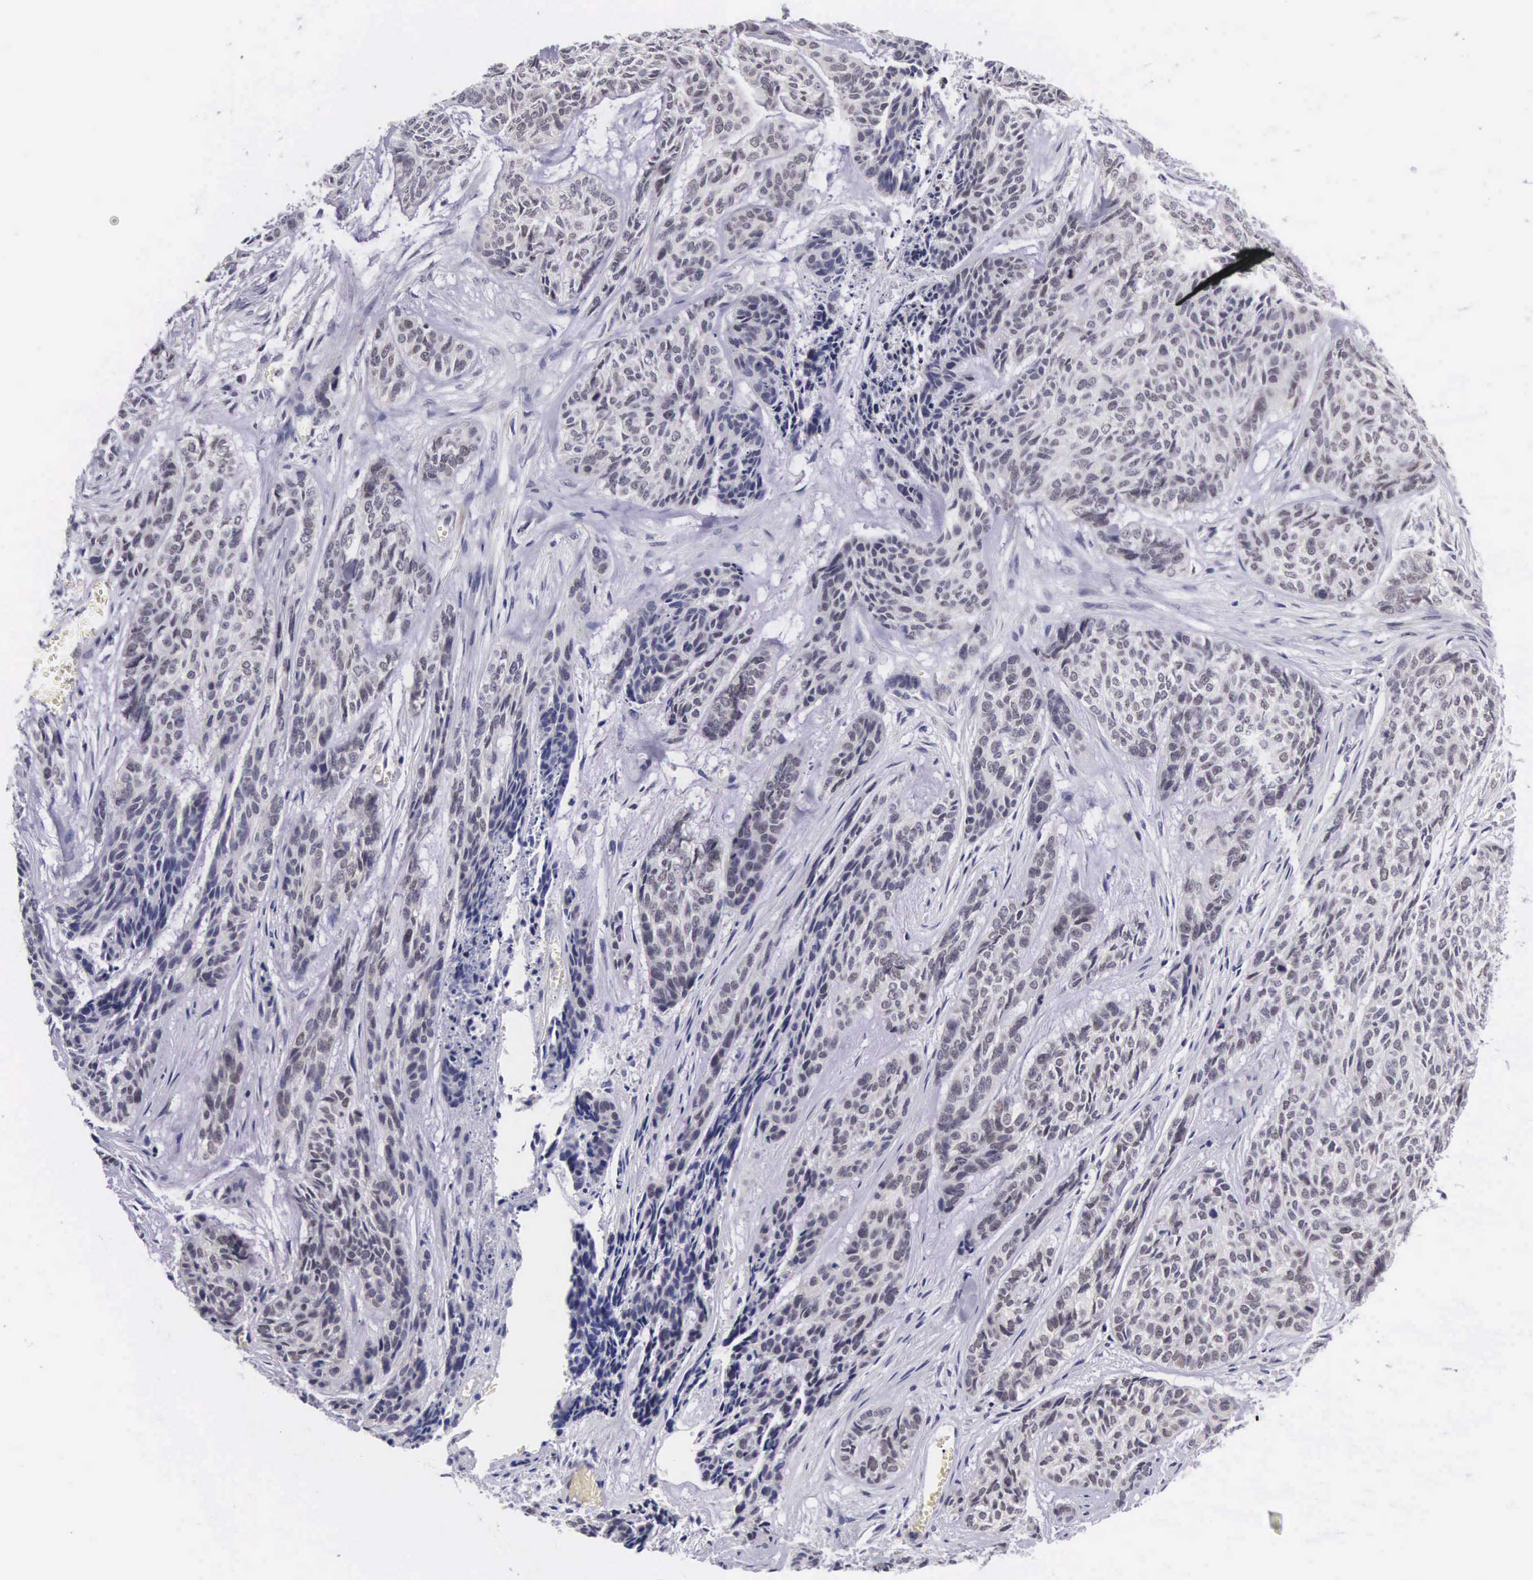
{"staining": {"intensity": "weak", "quantity": "<25%", "location": "cytoplasmic/membranous"}, "tissue": "skin cancer", "cell_type": "Tumor cells", "image_type": "cancer", "snomed": [{"axis": "morphology", "description": "Normal tissue, NOS"}, {"axis": "morphology", "description": "Basal cell carcinoma"}, {"axis": "topography", "description": "Skin"}], "caption": "Tumor cells show no significant staining in skin basal cell carcinoma. The staining is performed using DAB brown chromogen with nuclei counter-stained in using hematoxylin.", "gene": "SOX11", "patient": {"sex": "female", "age": 65}}